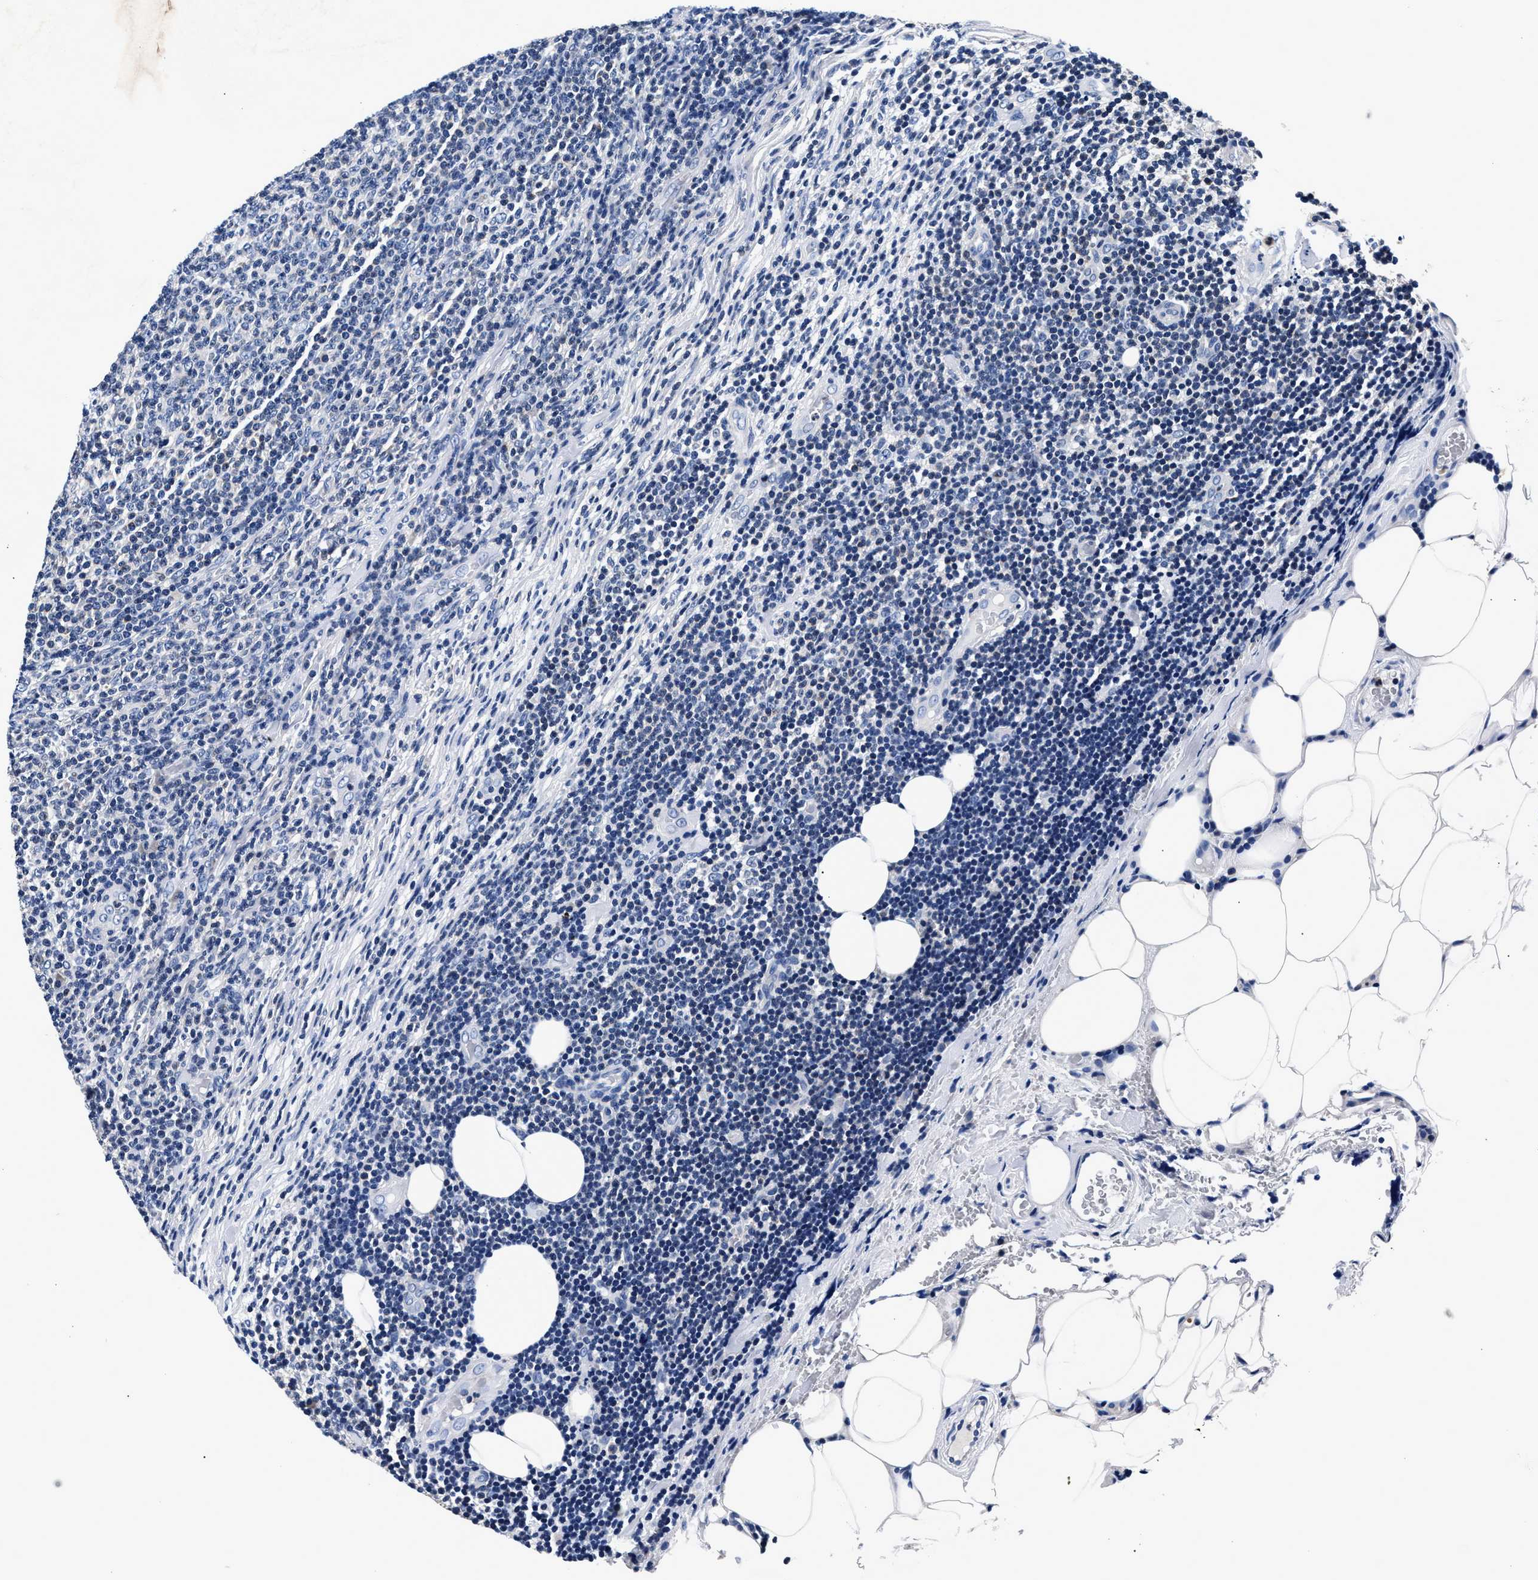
{"staining": {"intensity": "negative", "quantity": "none", "location": "none"}, "tissue": "lymphoma", "cell_type": "Tumor cells", "image_type": "cancer", "snomed": [{"axis": "morphology", "description": "Malignant lymphoma, non-Hodgkin's type, Low grade"}, {"axis": "topography", "description": "Lymph node"}], "caption": "Tumor cells are negative for protein expression in human lymphoma.", "gene": "PHF24", "patient": {"sex": "male", "age": 66}}